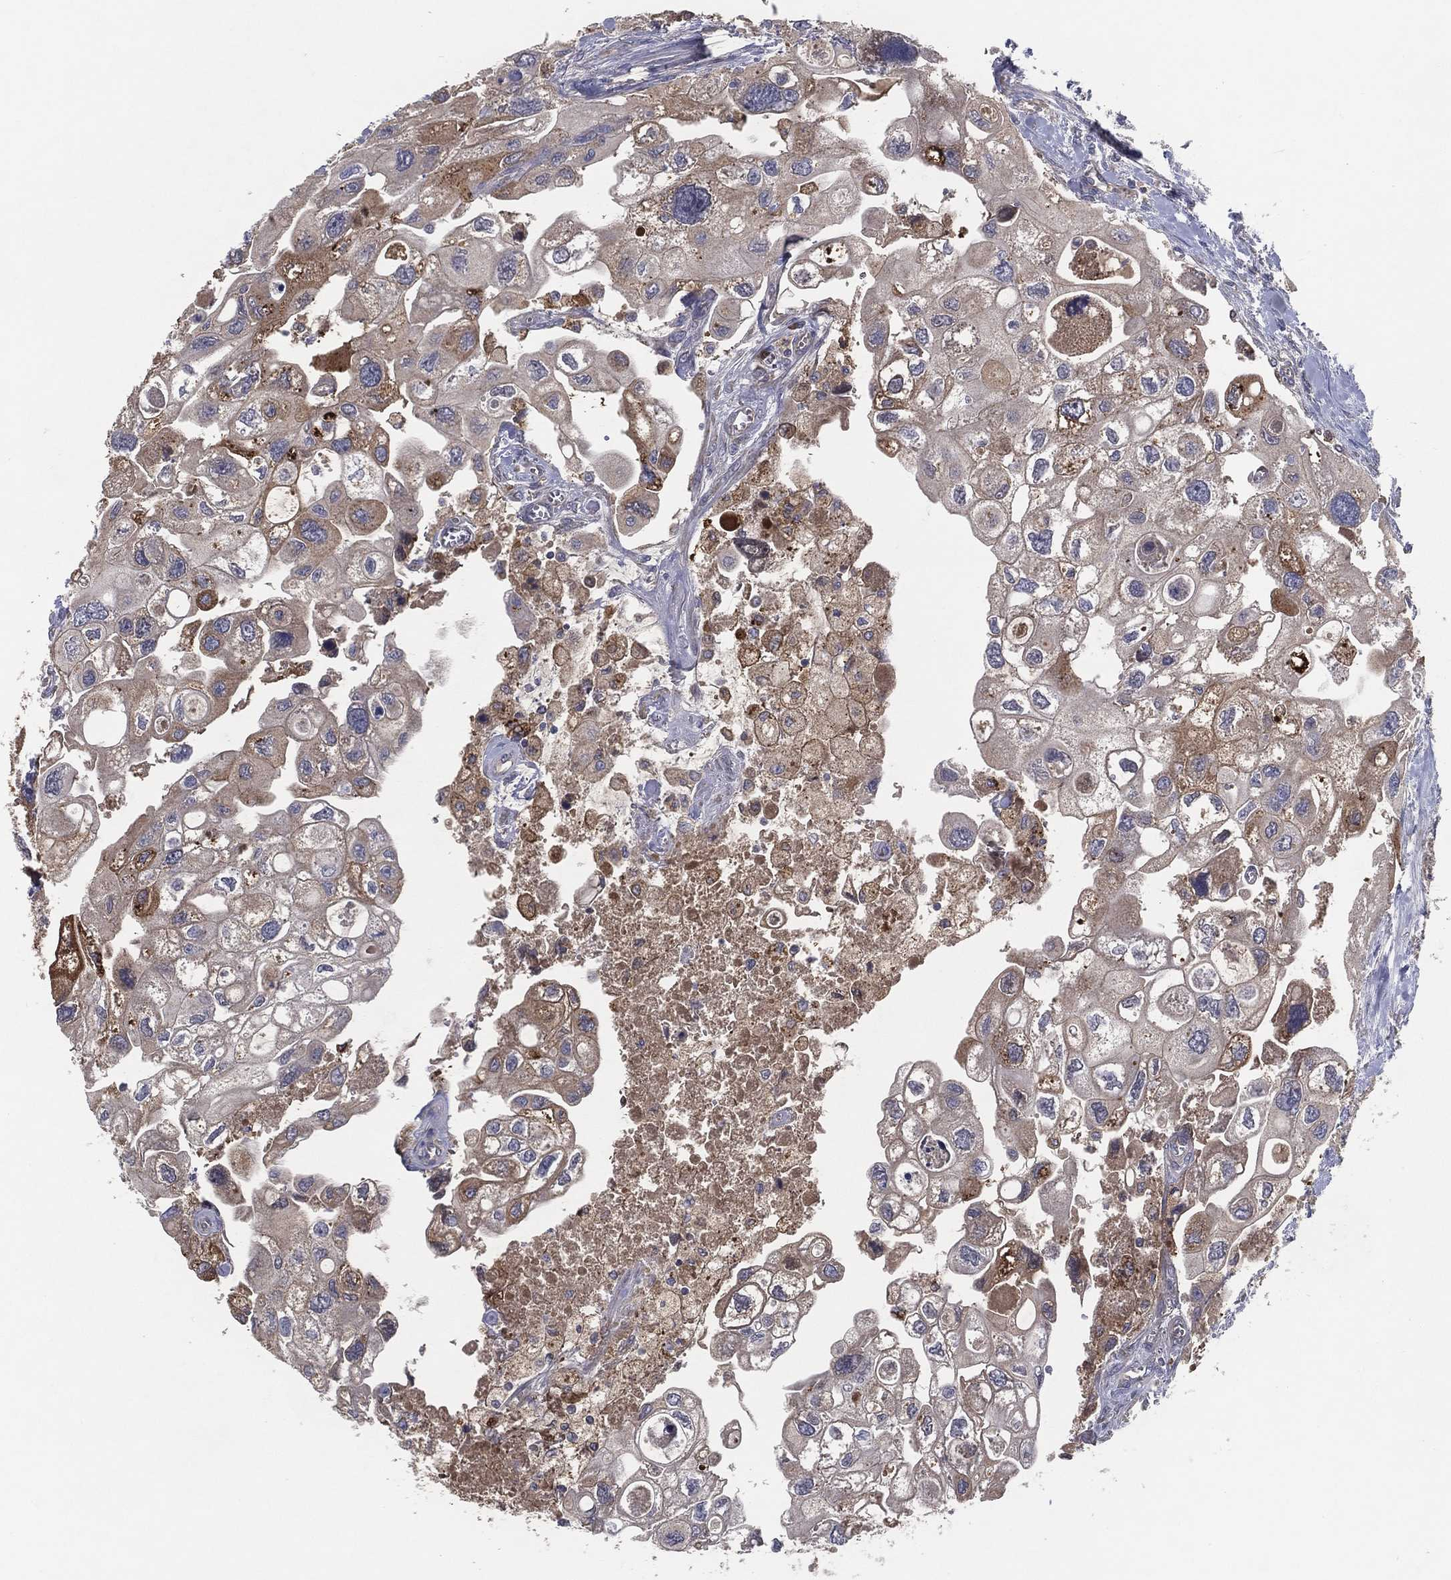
{"staining": {"intensity": "moderate", "quantity": "25%-75%", "location": "cytoplasmic/membranous"}, "tissue": "urothelial cancer", "cell_type": "Tumor cells", "image_type": "cancer", "snomed": [{"axis": "morphology", "description": "Urothelial carcinoma, High grade"}, {"axis": "topography", "description": "Urinary bladder"}], "caption": "This is a histology image of immunohistochemistry (IHC) staining of urothelial cancer, which shows moderate positivity in the cytoplasmic/membranous of tumor cells.", "gene": "MT-ND1", "patient": {"sex": "male", "age": 59}}